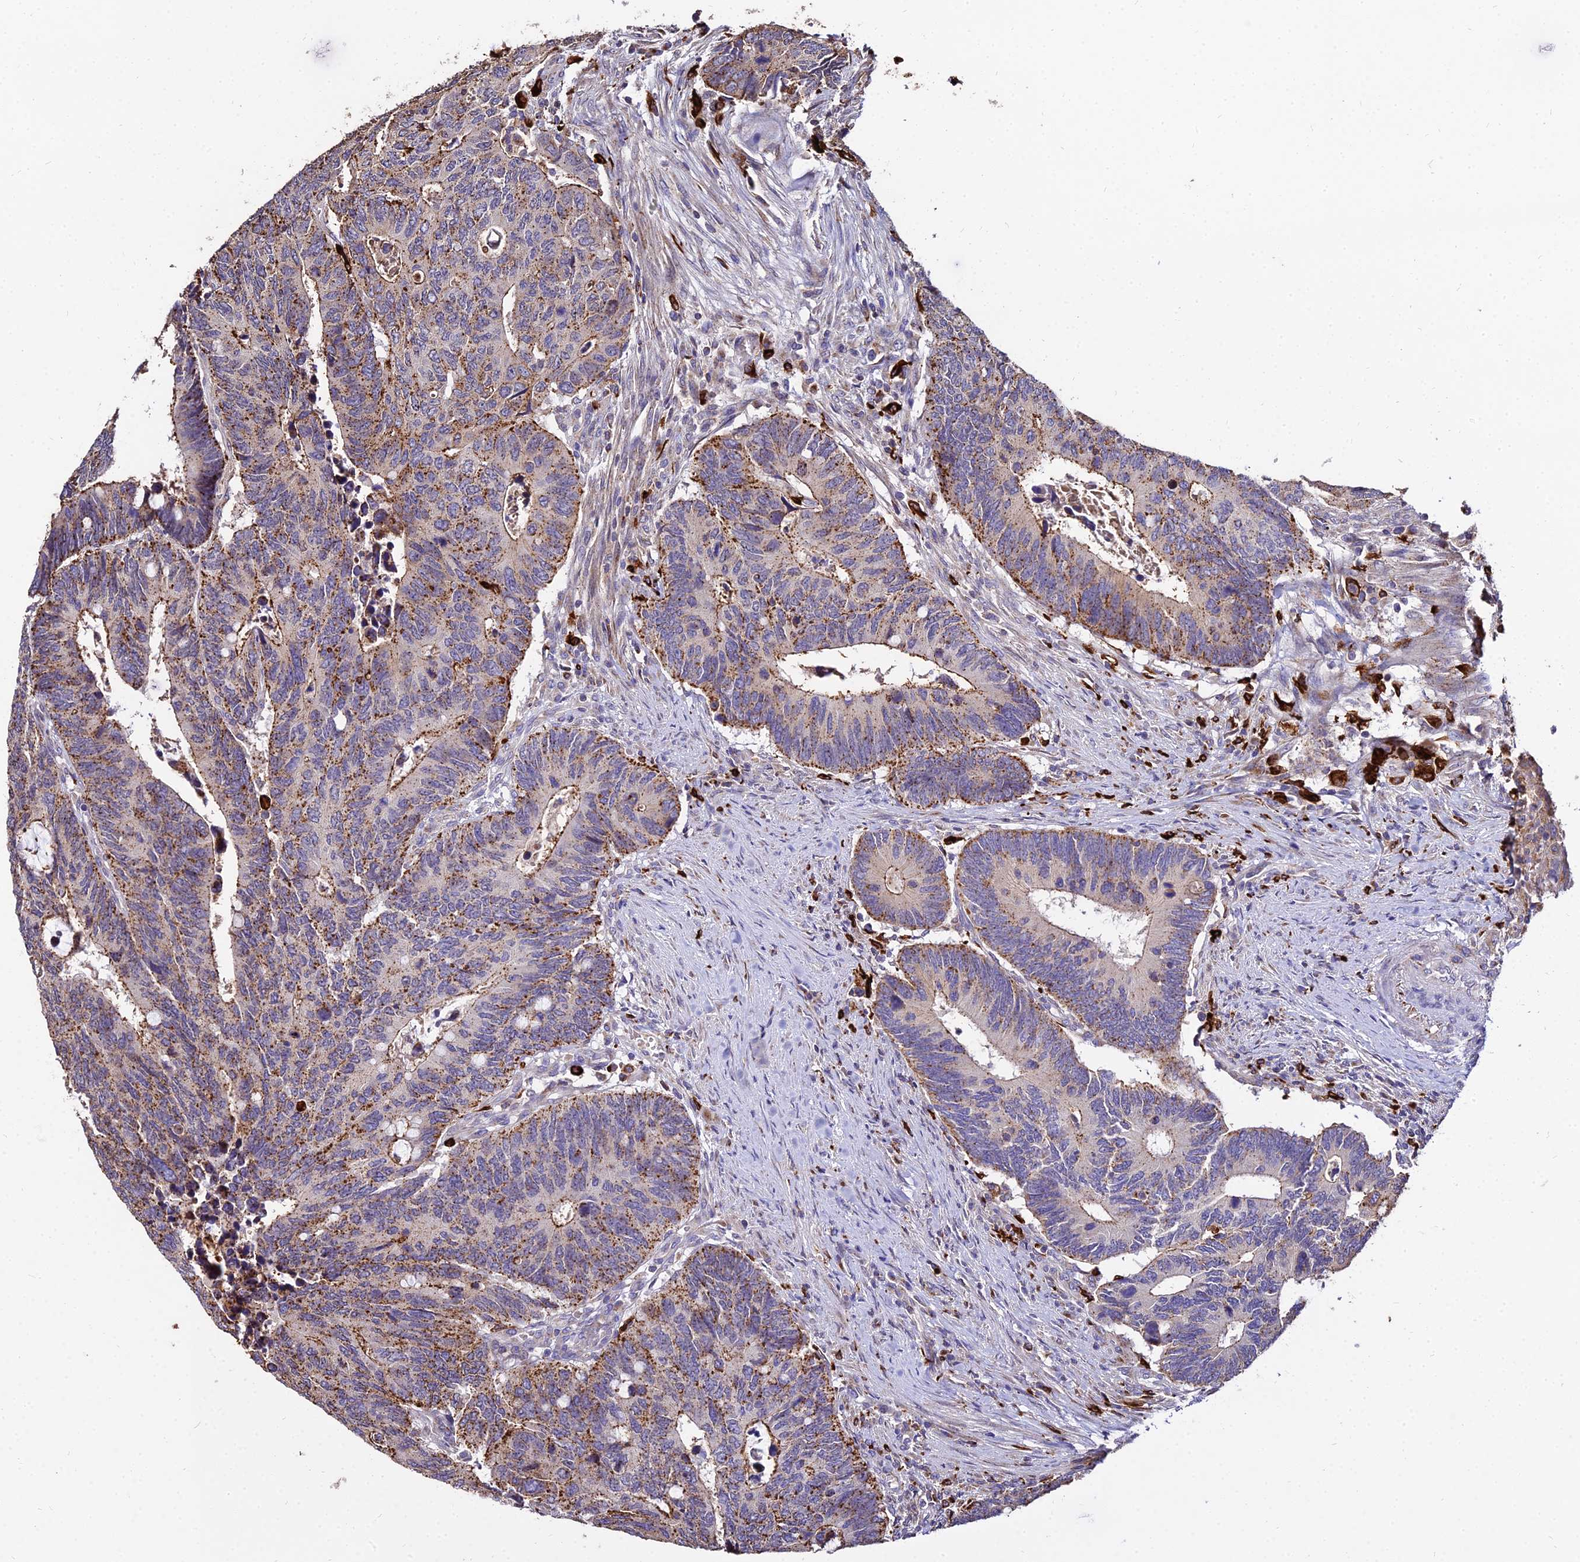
{"staining": {"intensity": "moderate", "quantity": ">75%", "location": "cytoplasmic/membranous"}, "tissue": "colorectal cancer", "cell_type": "Tumor cells", "image_type": "cancer", "snomed": [{"axis": "morphology", "description": "Adenocarcinoma, NOS"}, {"axis": "topography", "description": "Colon"}], "caption": "The photomicrograph demonstrates immunohistochemical staining of colorectal cancer. There is moderate cytoplasmic/membranous staining is appreciated in about >75% of tumor cells. Ihc stains the protein in brown and the nuclei are stained blue.", "gene": "PEX19", "patient": {"sex": "male", "age": 87}}